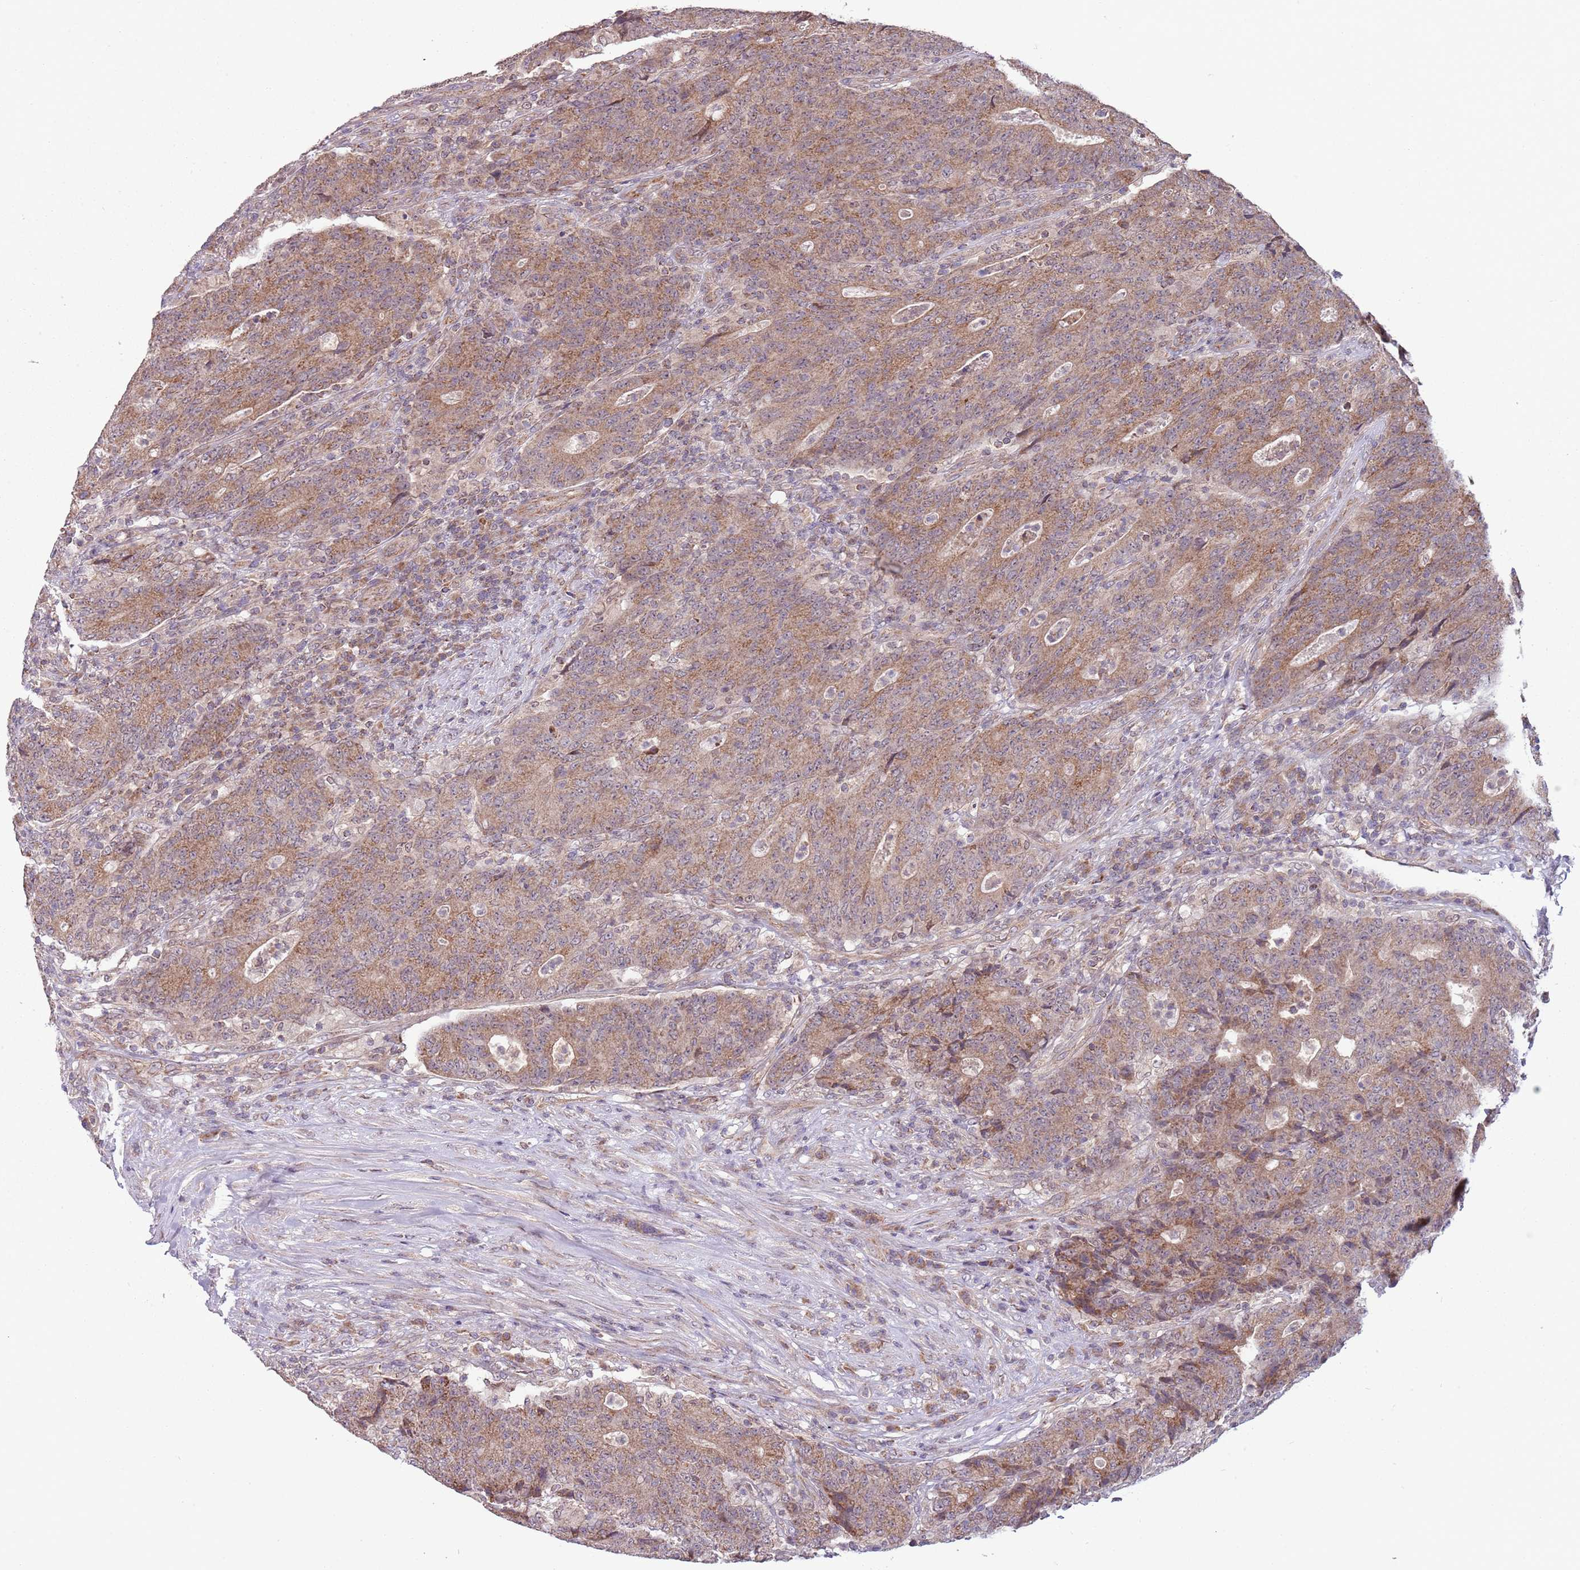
{"staining": {"intensity": "weak", "quantity": ">75%", "location": "cytoplasmic/membranous"}, "tissue": "colorectal cancer", "cell_type": "Tumor cells", "image_type": "cancer", "snomed": [{"axis": "morphology", "description": "Adenocarcinoma, NOS"}, {"axis": "topography", "description": "Colon"}], "caption": "Adenocarcinoma (colorectal) stained with DAB (3,3'-diaminobenzidine) IHC displays low levels of weak cytoplasmic/membranous staining in about >75% of tumor cells.", "gene": "RNF181", "patient": {"sex": "female", "age": 75}}